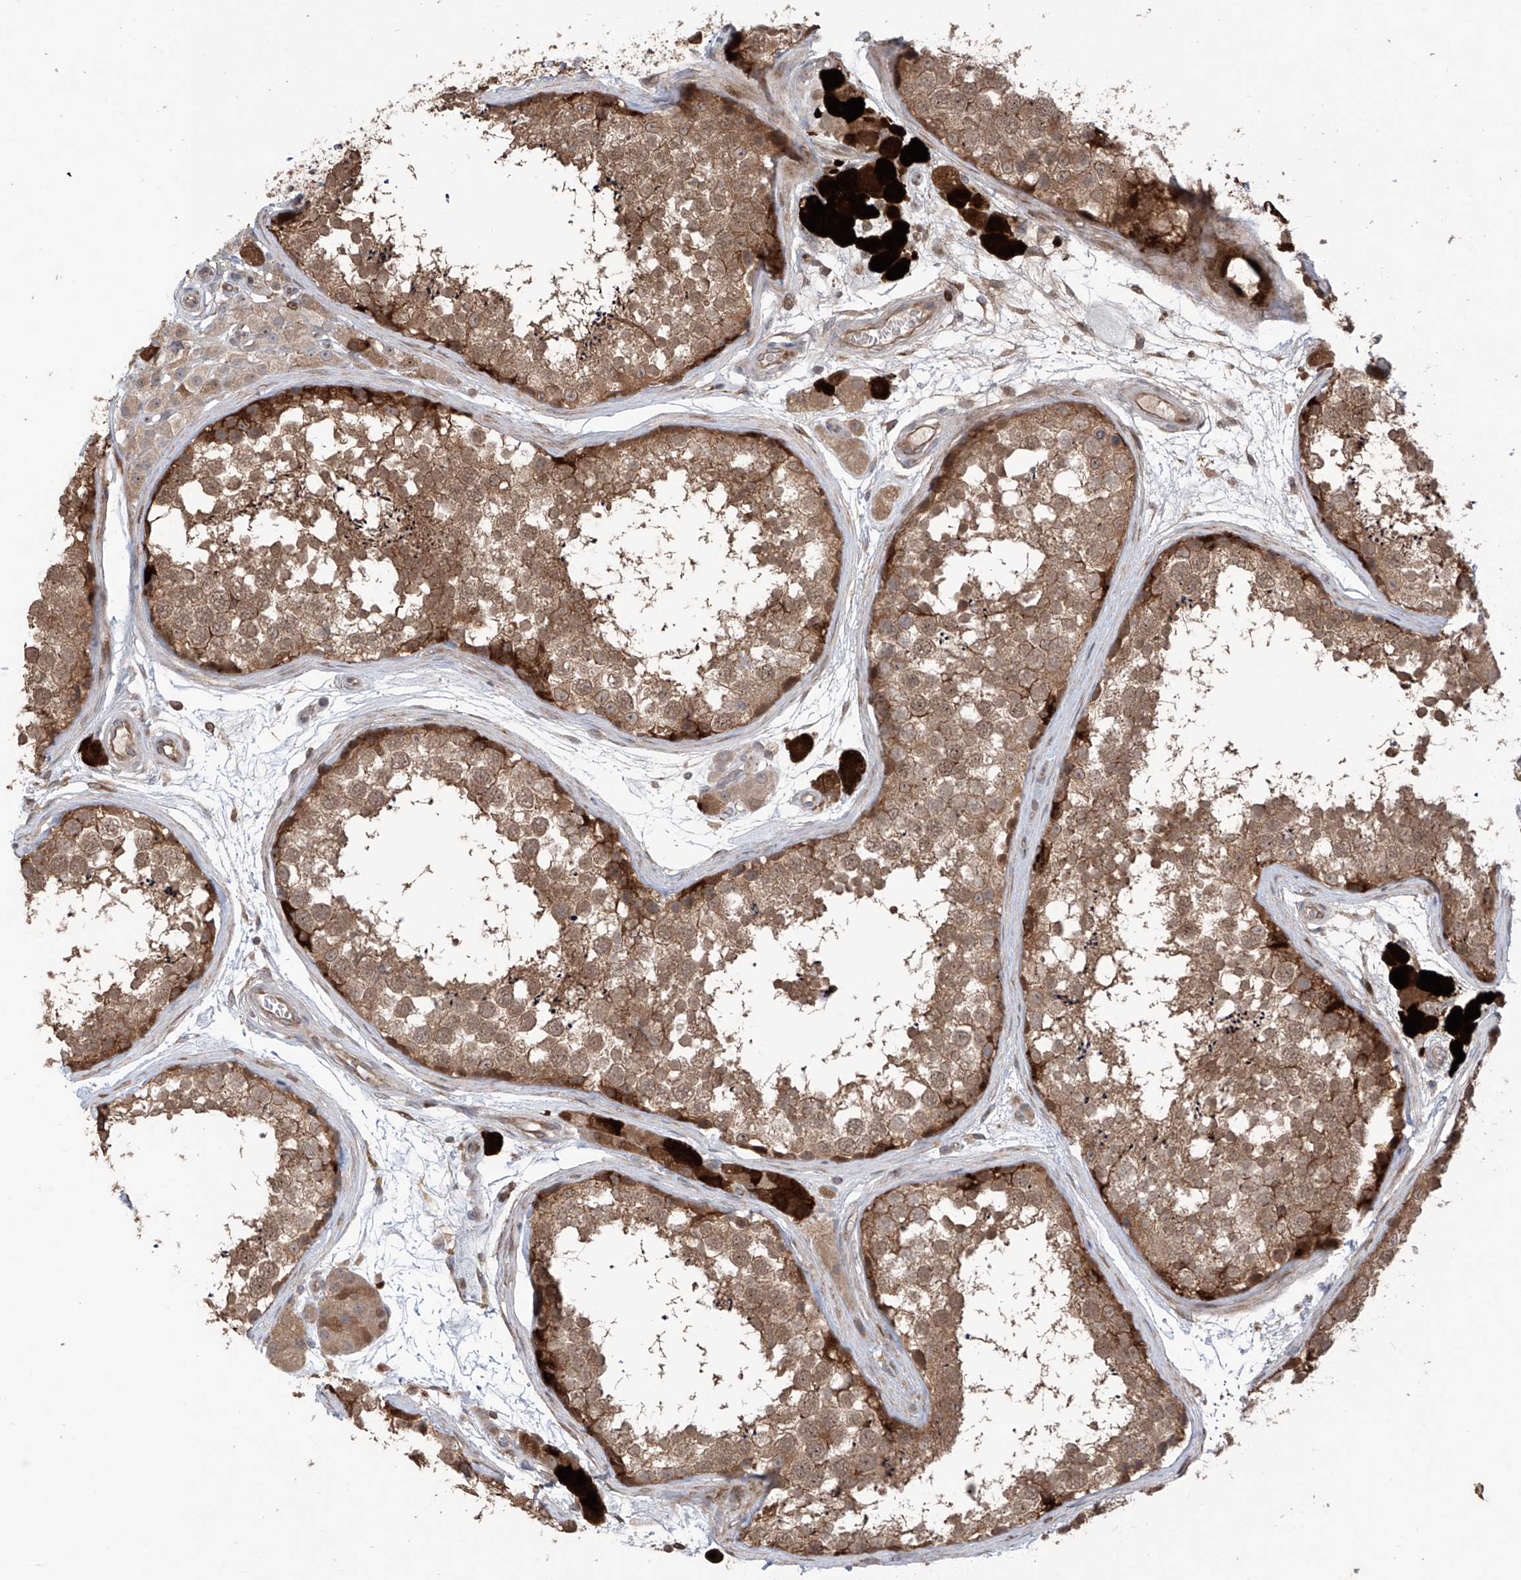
{"staining": {"intensity": "moderate", "quantity": ">75%", "location": "cytoplasmic/membranous"}, "tissue": "testis", "cell_type": "Cells in seminiferous ducts", "image_type": "normal", "snomed": [{"axis": "morphology", "description": "Normal tissue, NOS"}, {"axis": "topography", "description": "Testis"}], "caption": "A medium amount of moderate cytoplasmic/membranous staining is present in about >75% of cells in seminiferous ducts in unremarkable testis. (brown staining indicates protein expression, while blue staining denotes nuclei).", "gene": "SAMD3", "patient": {"sex": "male", "age": 56}}